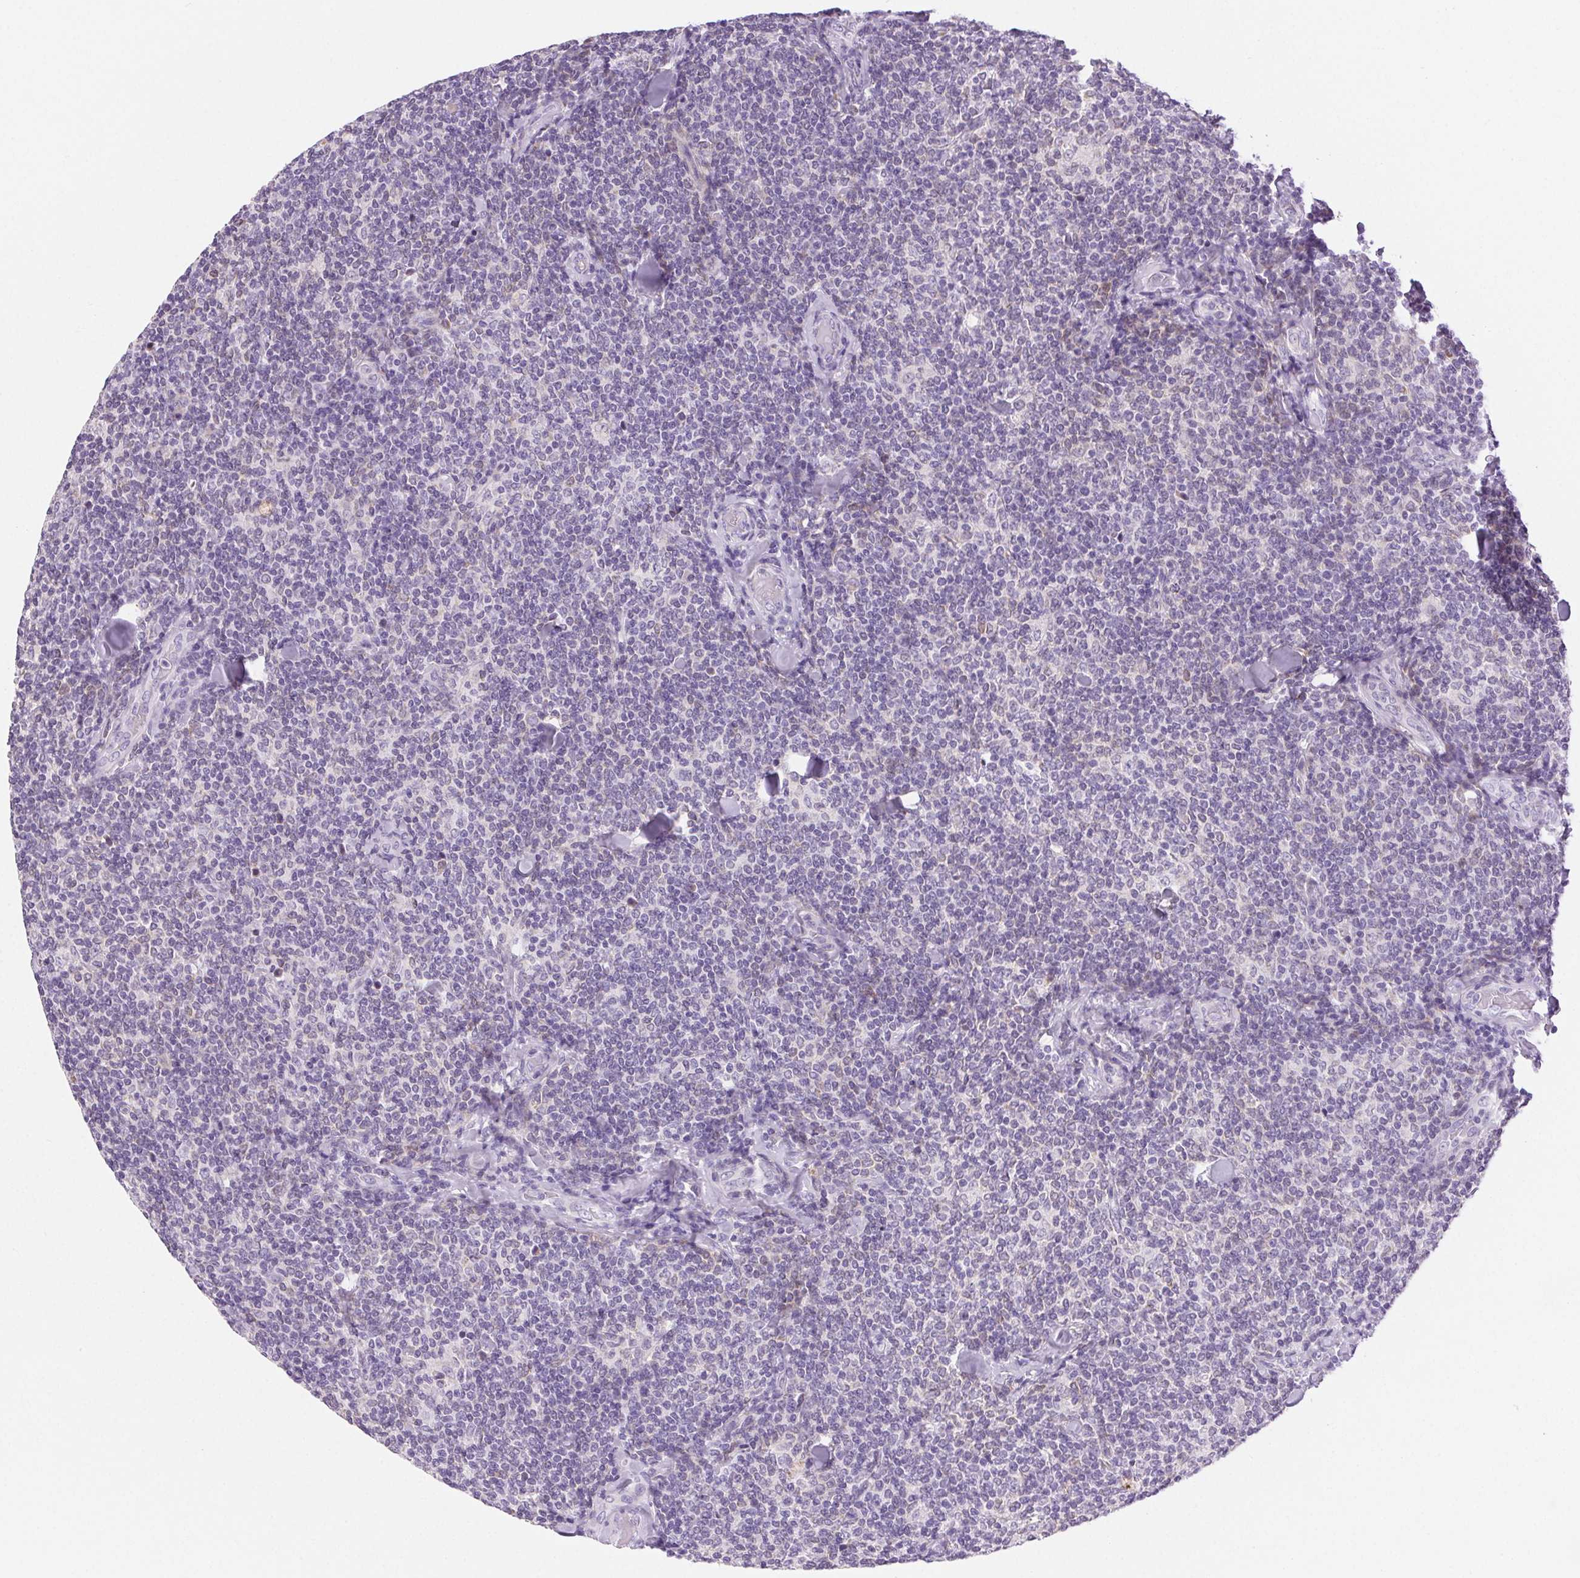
{"staining": {"intensity": "negative", "quantity": "none", "location": "none"}, "tissue": "lymphoma", "cell_type": "Tumor cells", "image_type": "cancer", "snomed": [{"axis": "morphology", "description": "Malignant lymphoma, non-Hodgkin's type, Low grade"}, {"axis": "topography", "description": "Lymph node"}], "caption": "The IHC image has no significant staining in tumor cells of low-grade malignant lymphoma, non-Hodgkin's type tissue.", "gene": "ARHGAP11B", "patient": {"sex": "female", "age": 56}}